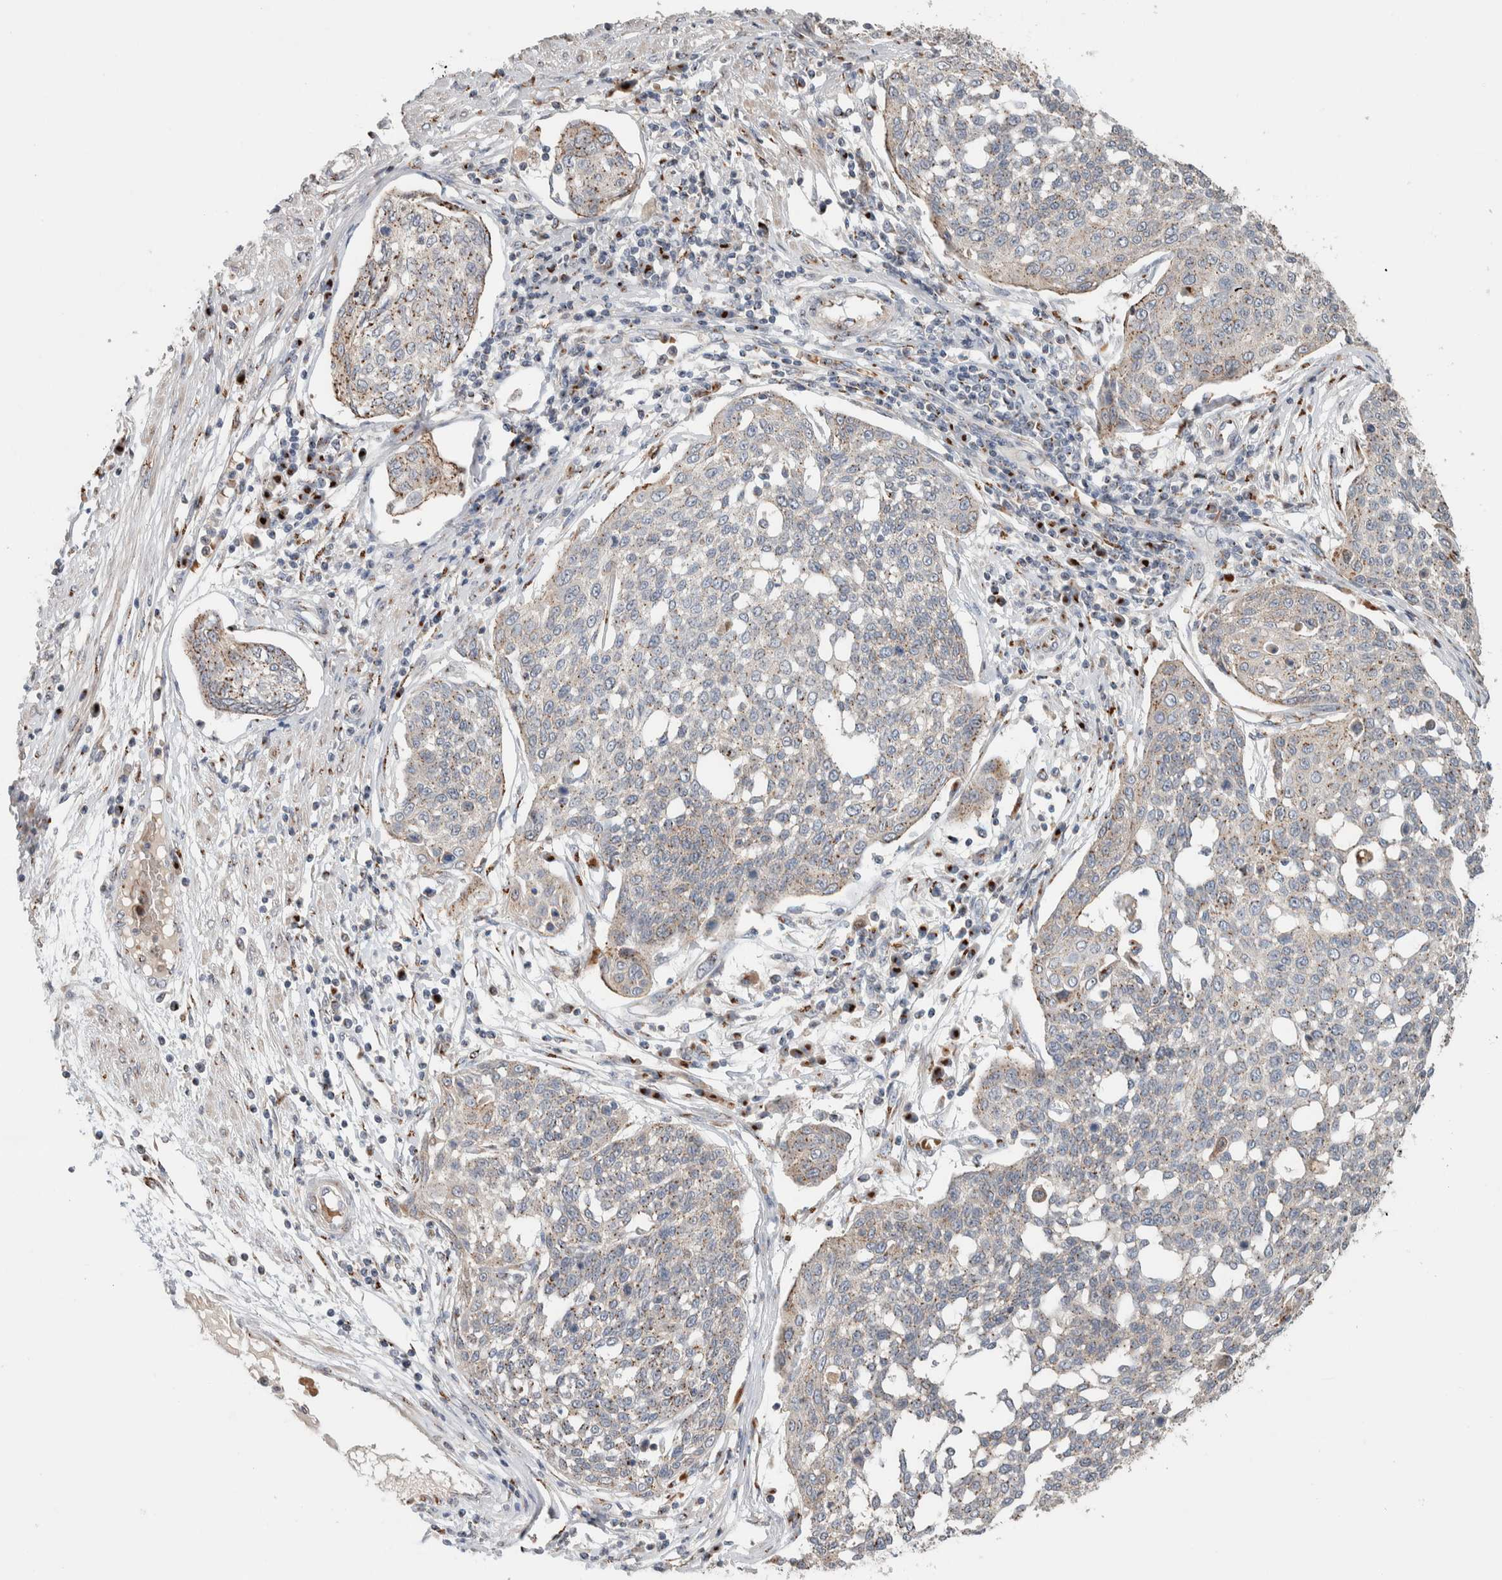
{"staining": {"intensity": "weak", "quantity": ">75%", "location": "cytoplasmic/membranous"}, "tissue": "cervical cancer", "cell_type": "Tumor cells", "image_type": "cancer", "snomed": [{"axis": "morphology", "description": "Squamous cell carcinoma, NOS"}, {"axis": "topography", "description": "Cervix"}], "caption": "IHC photomicrograph of cervical cancer stained for a protein (brown), which reveals low levels of weak cytoplasmic/membranous positivity in about >75% of tumor cells.", "gene": "SLC38A10", "patient": {"sex": "female", "age": 34}}